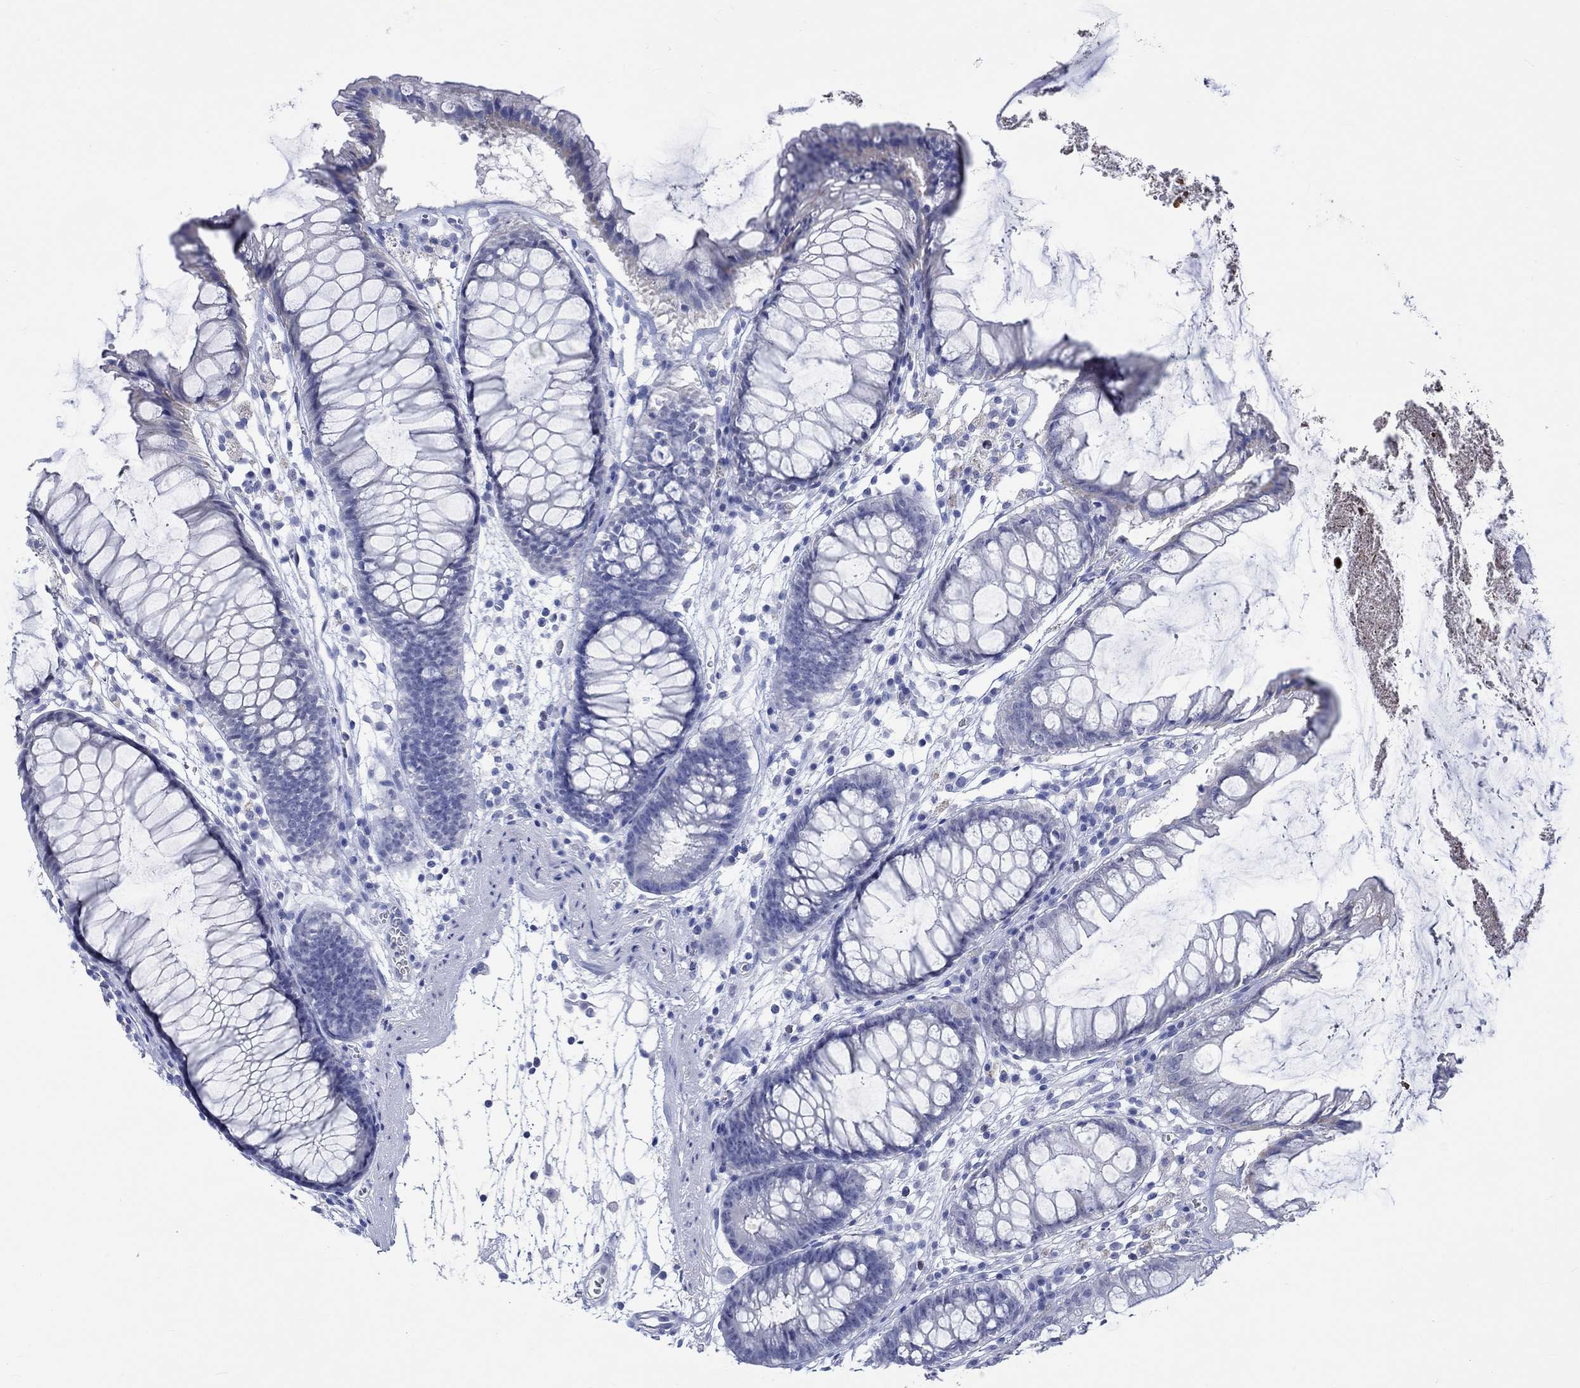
{"staining": {"intensity": "negative", "quantity": "none", "location": "none"}, "tissue": "colon", "cell_type": "Endothelial cells", "image_type": "normal", "snomed": [{"axis": "morphology", "description": "Normal tissue, NOS"}, {"axis": "morphology", "description": "Adenocarcinoma, NOS"}, {"axis": "topography", "description": "Colon"}], "caption": "This is a histopathology image of IHC staining of unremarkable colon, which shows no expression in endothelial cells. (DAB (3,3'-diaminobenzidine) immunohistochemistry visualized using brightfield microscopy, high magnification).", "gene": "KLHL35", "patient": {"sex": "male", "age": 65}}